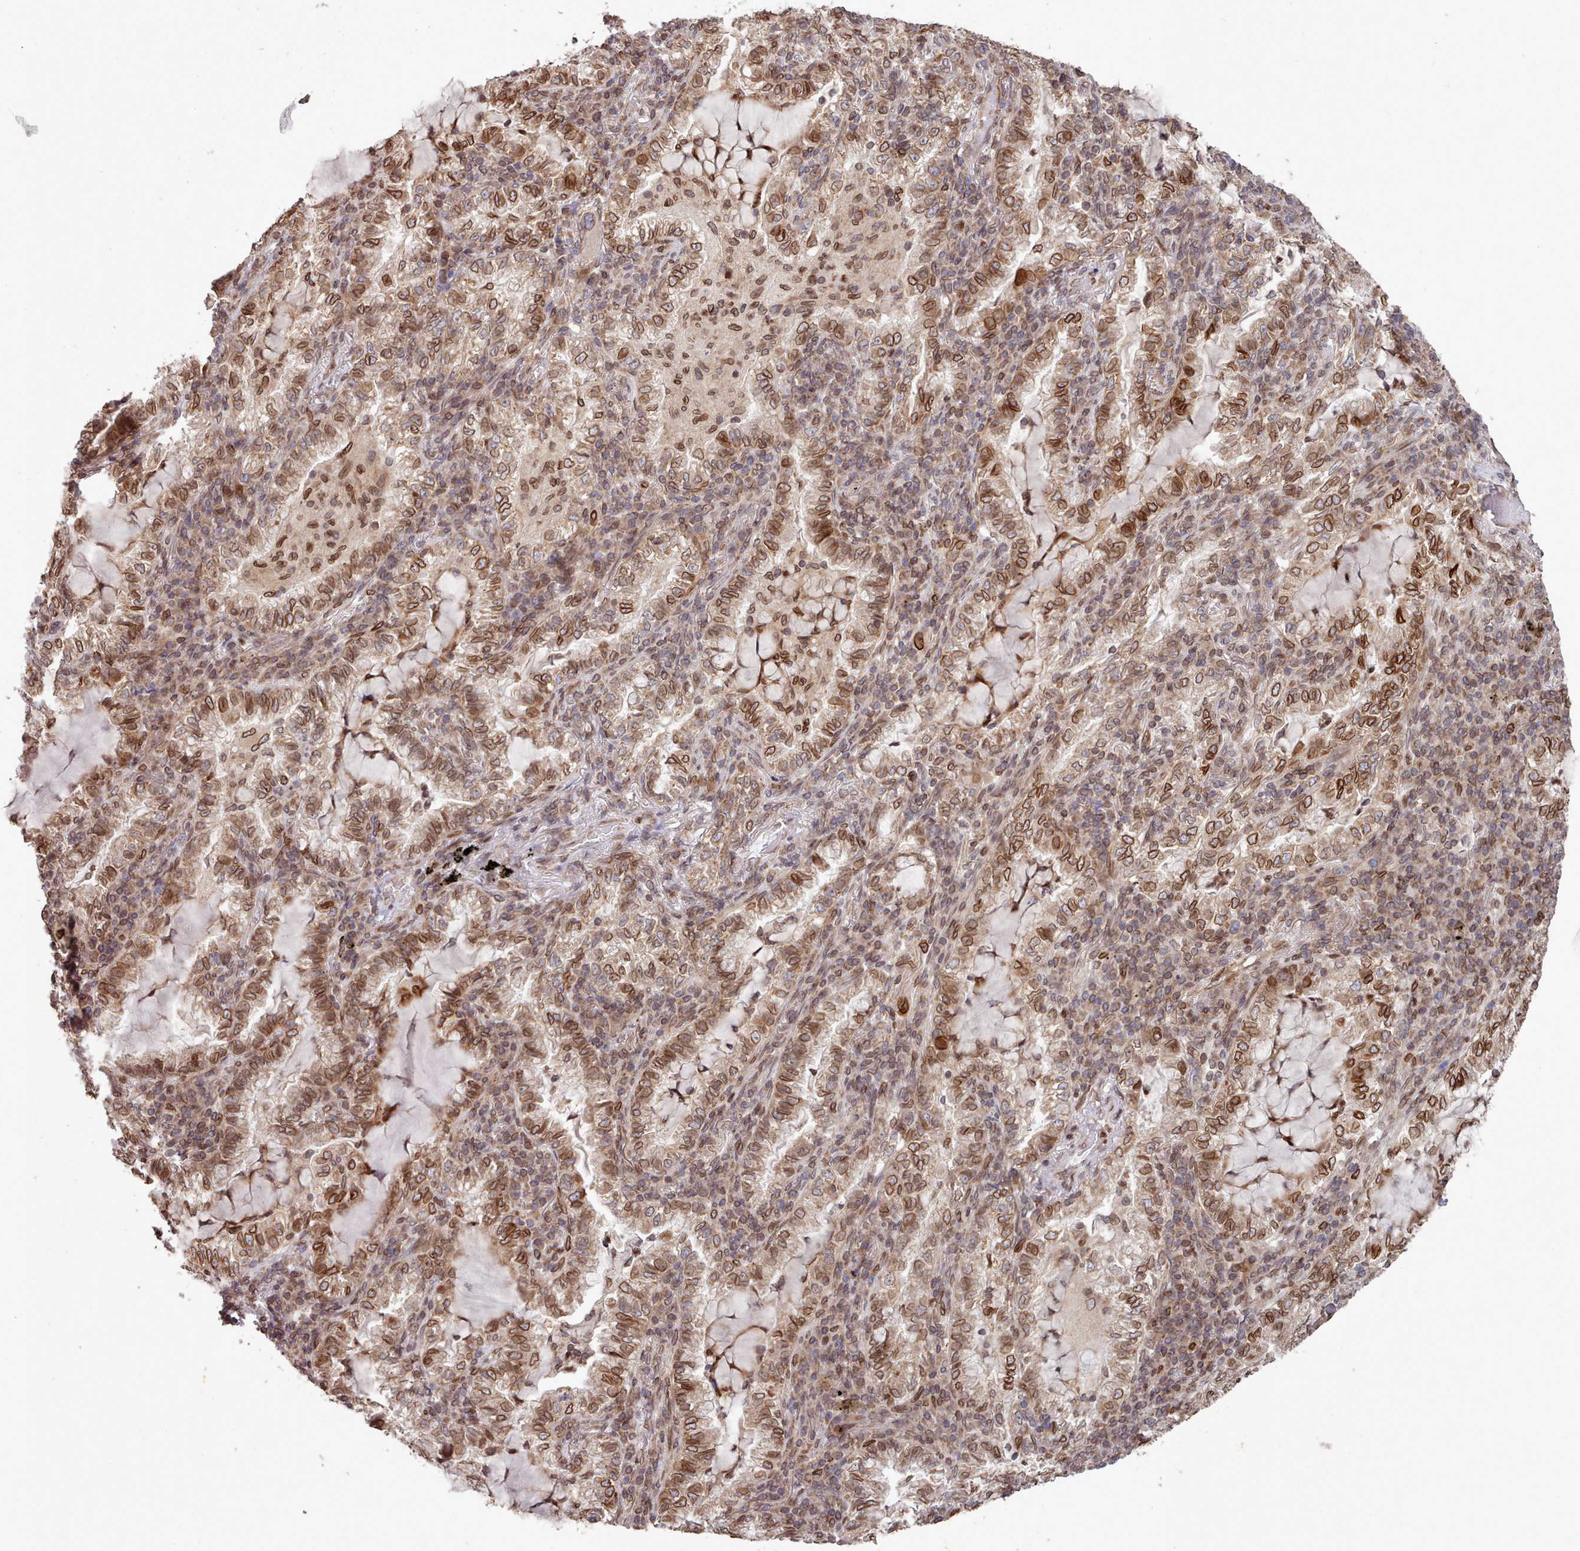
{"staining": {"intensity": "strong", "quantity": ">75%", "location": "cytoplasmic/membranous,nuclear"}, "tissue": "lung cancer", "cell_type": "Tumor cells", "image_type": "cancer", "snomed": [{"axis": "morphology", "description": "Adenocarcinoma, NOS"}, {"axis": "topography", "description": "Lung"}], "caption": "A brown stain highlights strong cytoplasmic/membranous and nuclear positivity of a protein in human adenocarcinoma (lung) tumor cells.", "gene": "TOR1AIP1", "patient": {"sex": "female", "age": 73}}